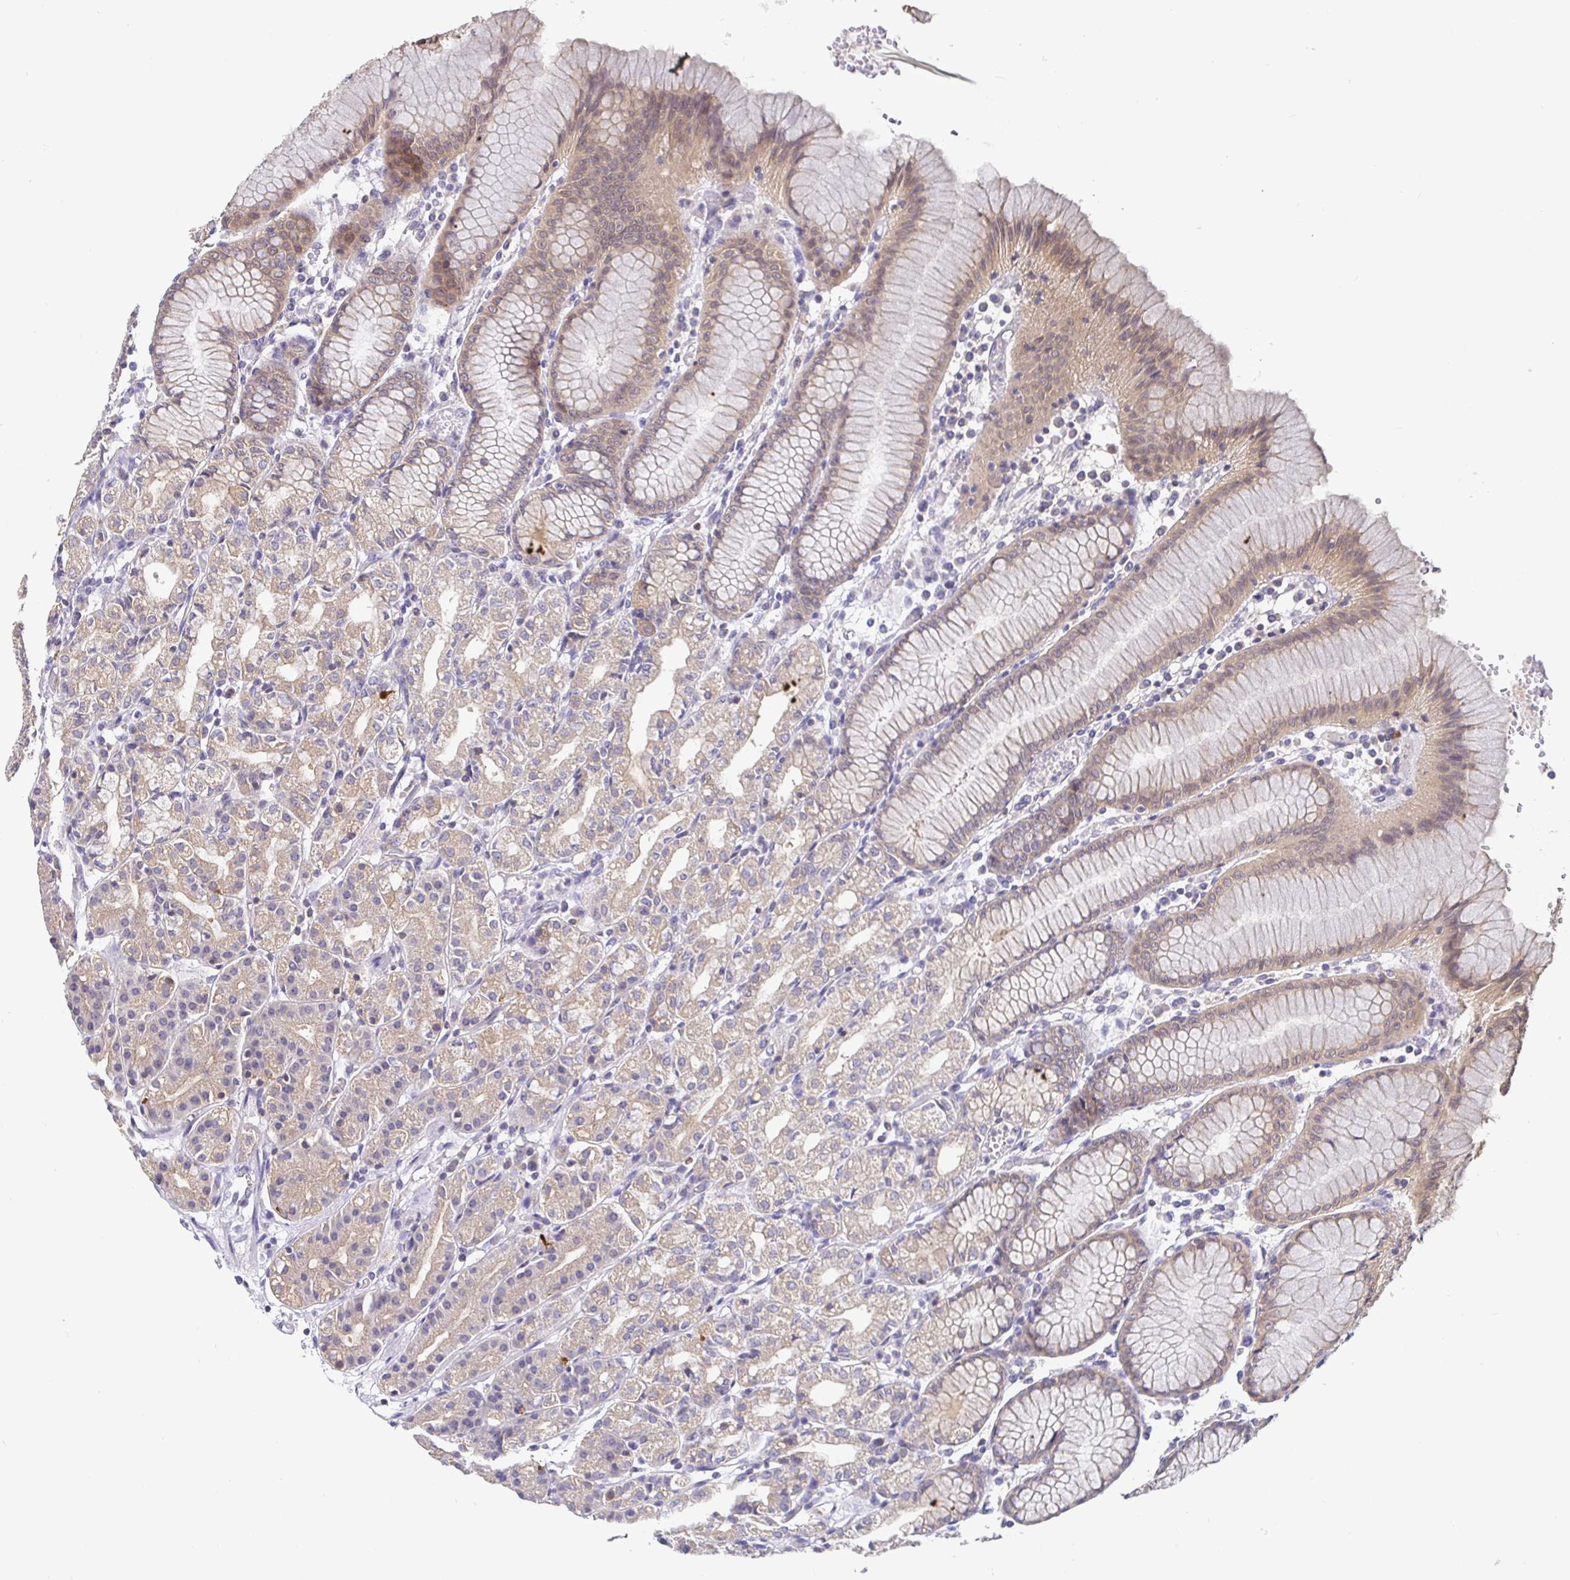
{"staining": {"intensity": "moderate", "quantity": "25%-75%", "location": "cytoplasmic/membranous"}, "tissue": "stomach", "cell_type": "Glandular cells", "image_type": "normal", "snomed": [{"axis": "morphology", "description": "Normal tissue, NOS"}, {"axis": "topography", "description": "Stomach"}], "caption": "Glandular cells reveal moderate cytoplasmic/membranous staining in approximately 25%-75% of cells in normal stomach. Using DAB (brown) and hematoxylin (blue) stains, captured at high magnification using brightfield microscopy.", "gene": "SATB1", "patient": {"sex": "female", "age": 57}}